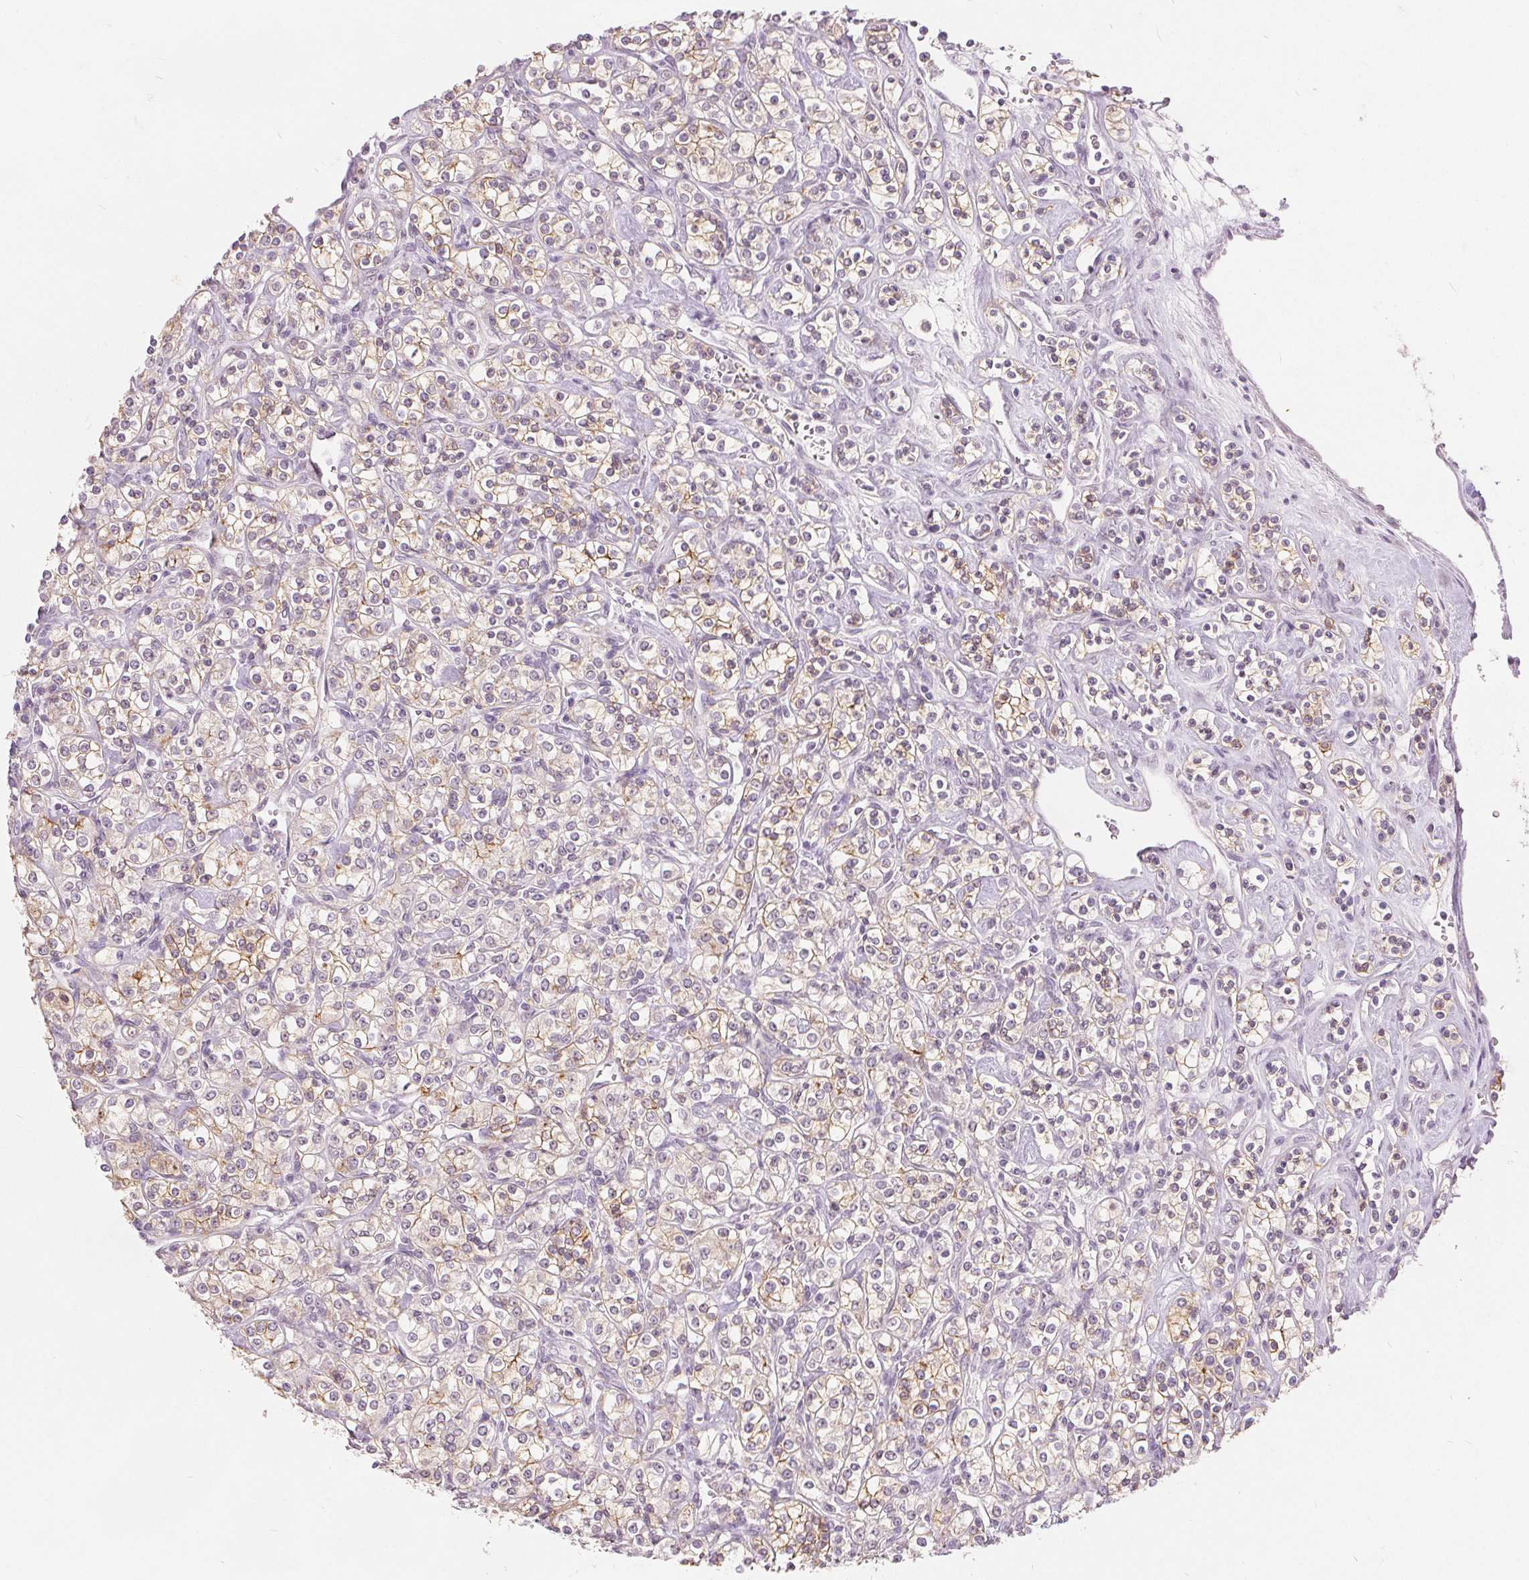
{"staining": {"intensity": "weak", "quantity": "25%-75%", "location": "cytoplasmic/membranous"}, "tissue": "renal cancer", "cell_type": "Tumor cells", "image_type": "cancer", "snomed": [{"axis": "morphology", "description": "Adenocarcinoma, NOS"}, {"axis": "topography", "description": "Kidney"}], "caption": "Immunohistochemistry (IHC) staining of renal adenocarcinoma, which shows low levels of weak cytoplasmic/membranous positivity in about 25%-75% of tumor cells indicating weak cytoplasmic/membranous protein positivity. The staining was performed using DAB (brown) for protein detection and nuclei were counterstained in hematoxylin (blue).", "gene": "CA12", "patient": {"sex": "male", "age": 77}}